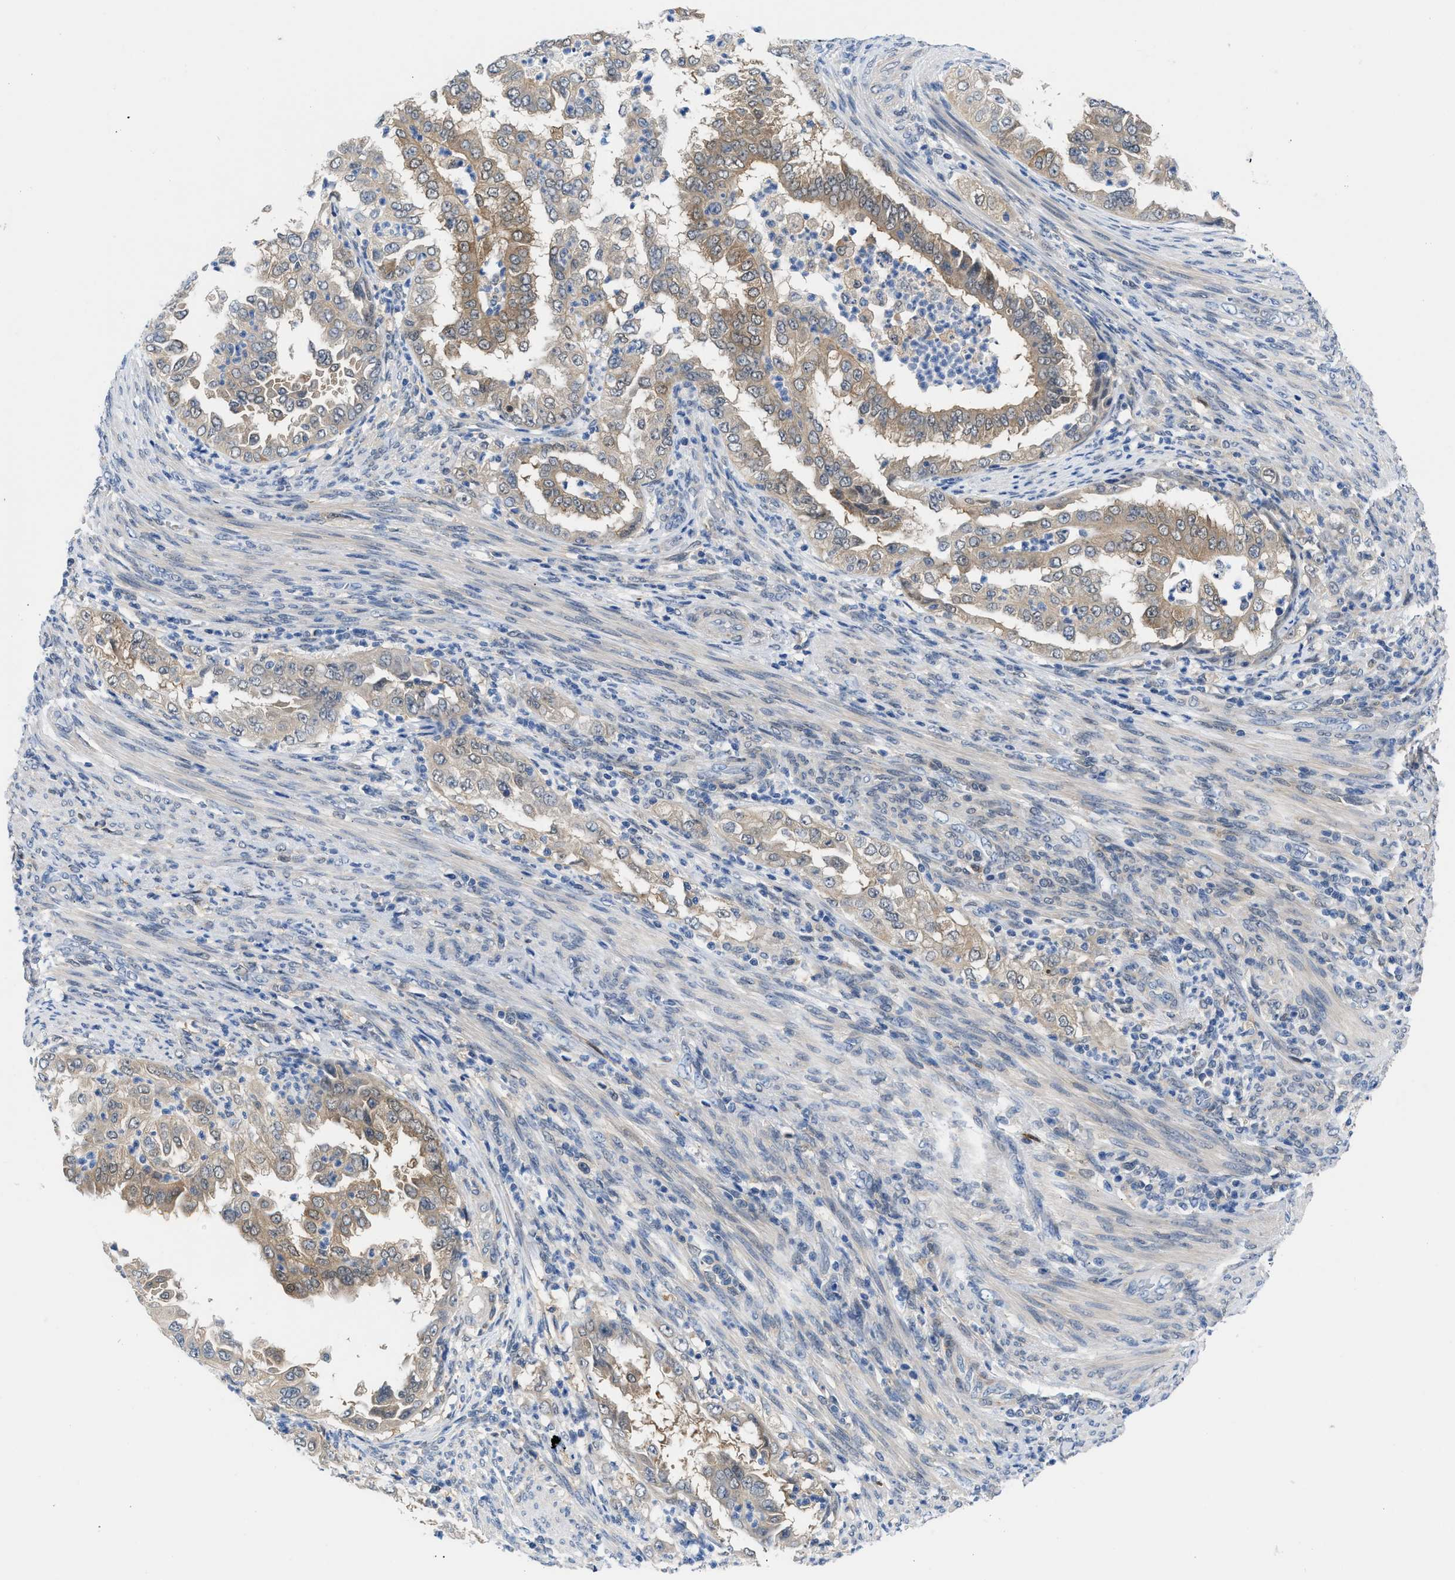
{"staining": {"intensity": "moderate", "quantity": "25%-75%", "location": "cytoplasmic/membranous"}, "tissue": "endometrial cancer", "cell_type": "Tumor cells", "image_type": "cancer", "snomed": [{"axis": "morphology", "description": "Adenocarcinoma, NOS"}, {"axis": "topography", "description": "Endometrium"}], "caption": "Brown immunohistochemical staining in human endometrial cancer (adenocarcinoma) exhibits moderate cytoplasmic/membranous expression in approximately 25%-75% of tumor cells.", "gene": "CBR1", "patient": {"sex": "female", "age": 85}}